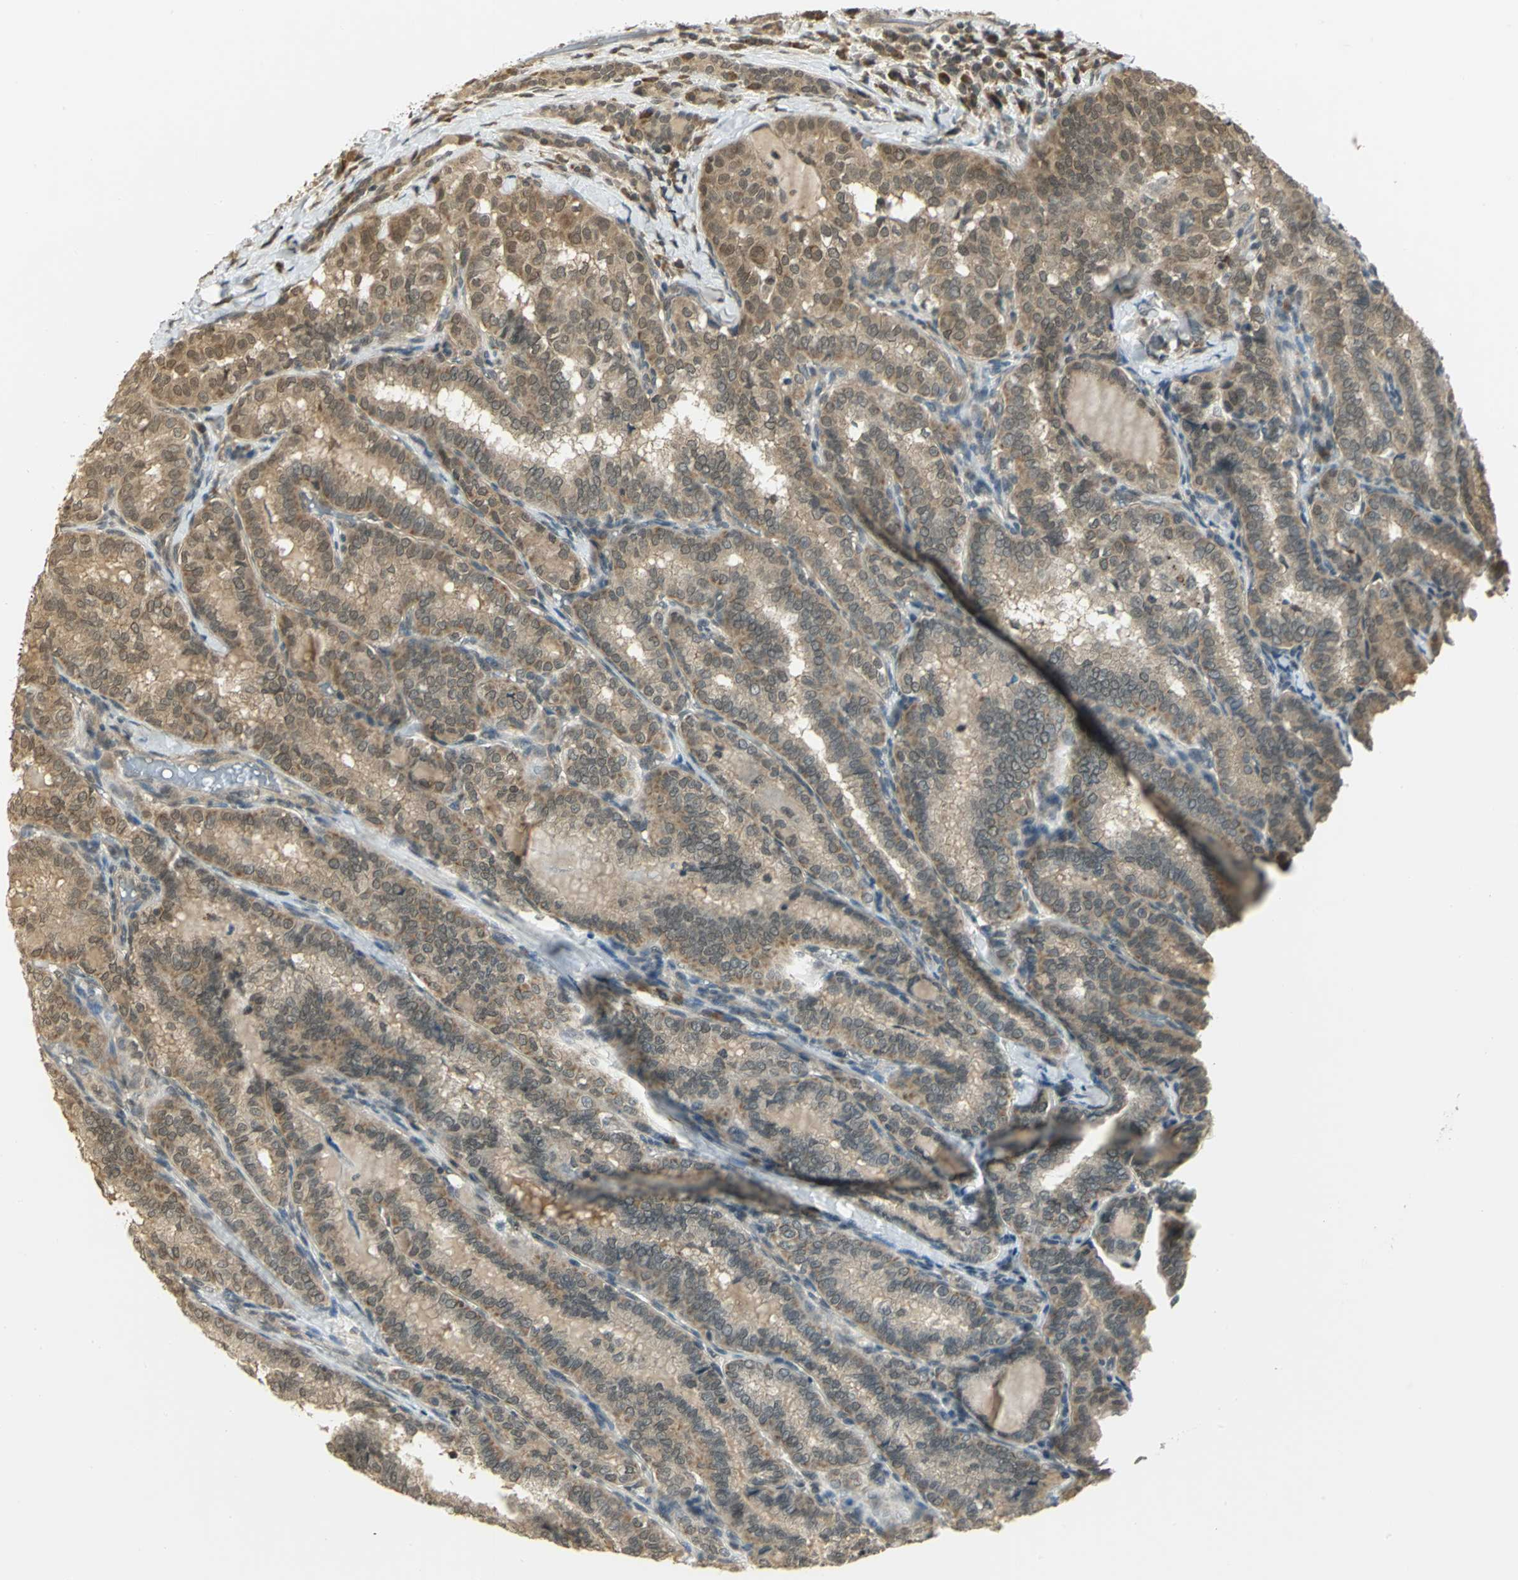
{"staining": {"intensity": "moderate", "quantity": ">75%", "location": "cytoplasmic/membranous"}, "tissue": "thyroid cancer", "cell_type": "Tumor cells", "image_type": "cancer", "snomed": [{"axis": "morphology", "description": "Papillary adenocarcinoma, NOS"}, {"axis": "topography", "description": "Thyroid gland"}], "caption": "The immunohistochemical stain highlights moderate cytoplasmic/membranous positivity in tumor cells of thyroid cancer (papillary adenocarcinoma) tissue.", "gene": "CDC34", "patient": {"sex": "female", "age": 30}}